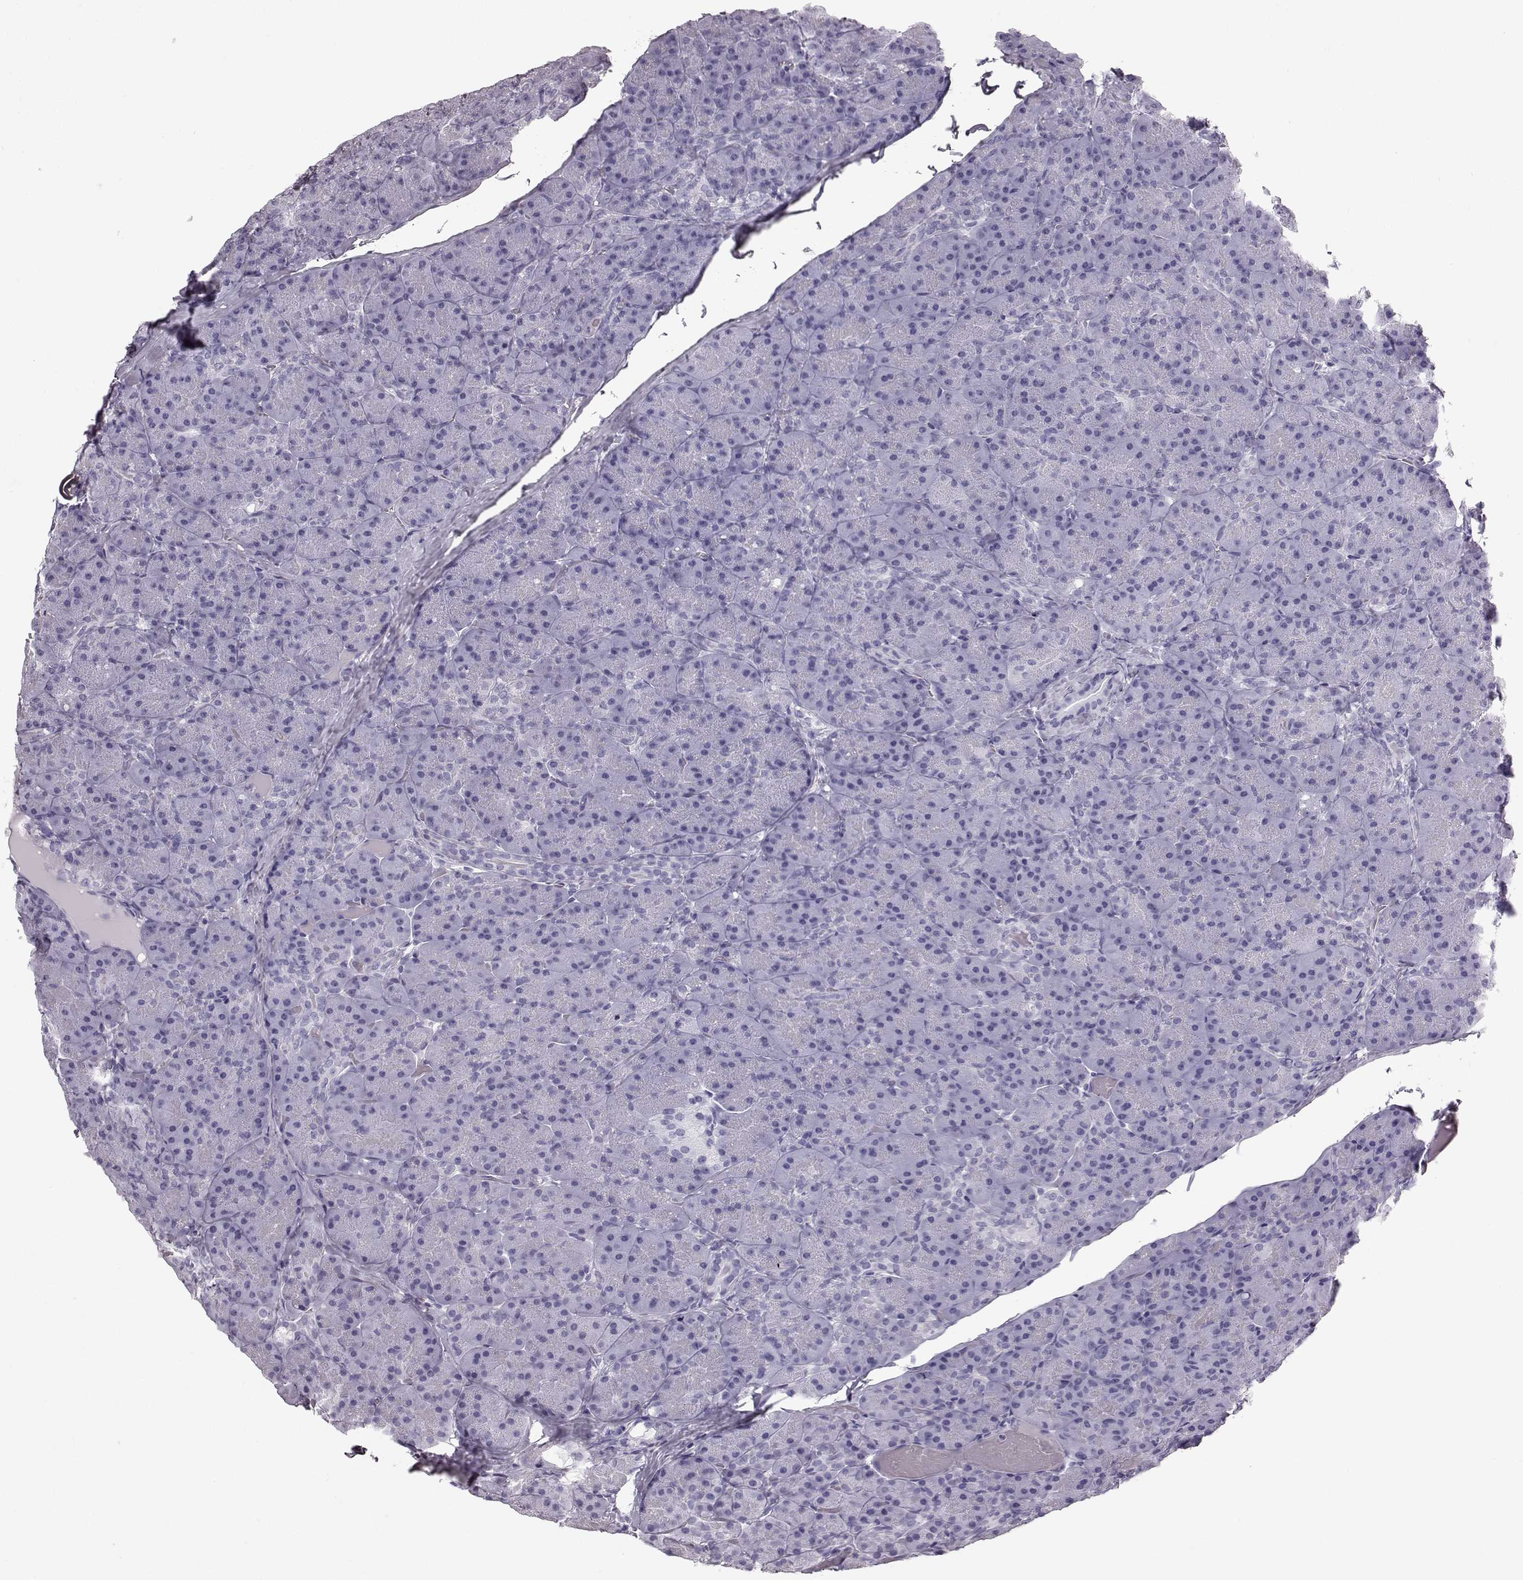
{"staining": {"intensity": "negative", "quantity": "none", "location": "none"}, "tissue": "pancreas", "cell_type": "Exocrine glandular cells", "image_type": "normal", "snomed": [{"axis": "morphology", "description": "Normal tissue, NOS"}, {"axis": "topography", "description": "Pancreas"}], "caption": "Histopathology image shows no significant protein staining in exocrine glandular cells of unremarkable pancreas.", "gene": "TCHHL1", "patient": {"sex": "male", "age": 57}}